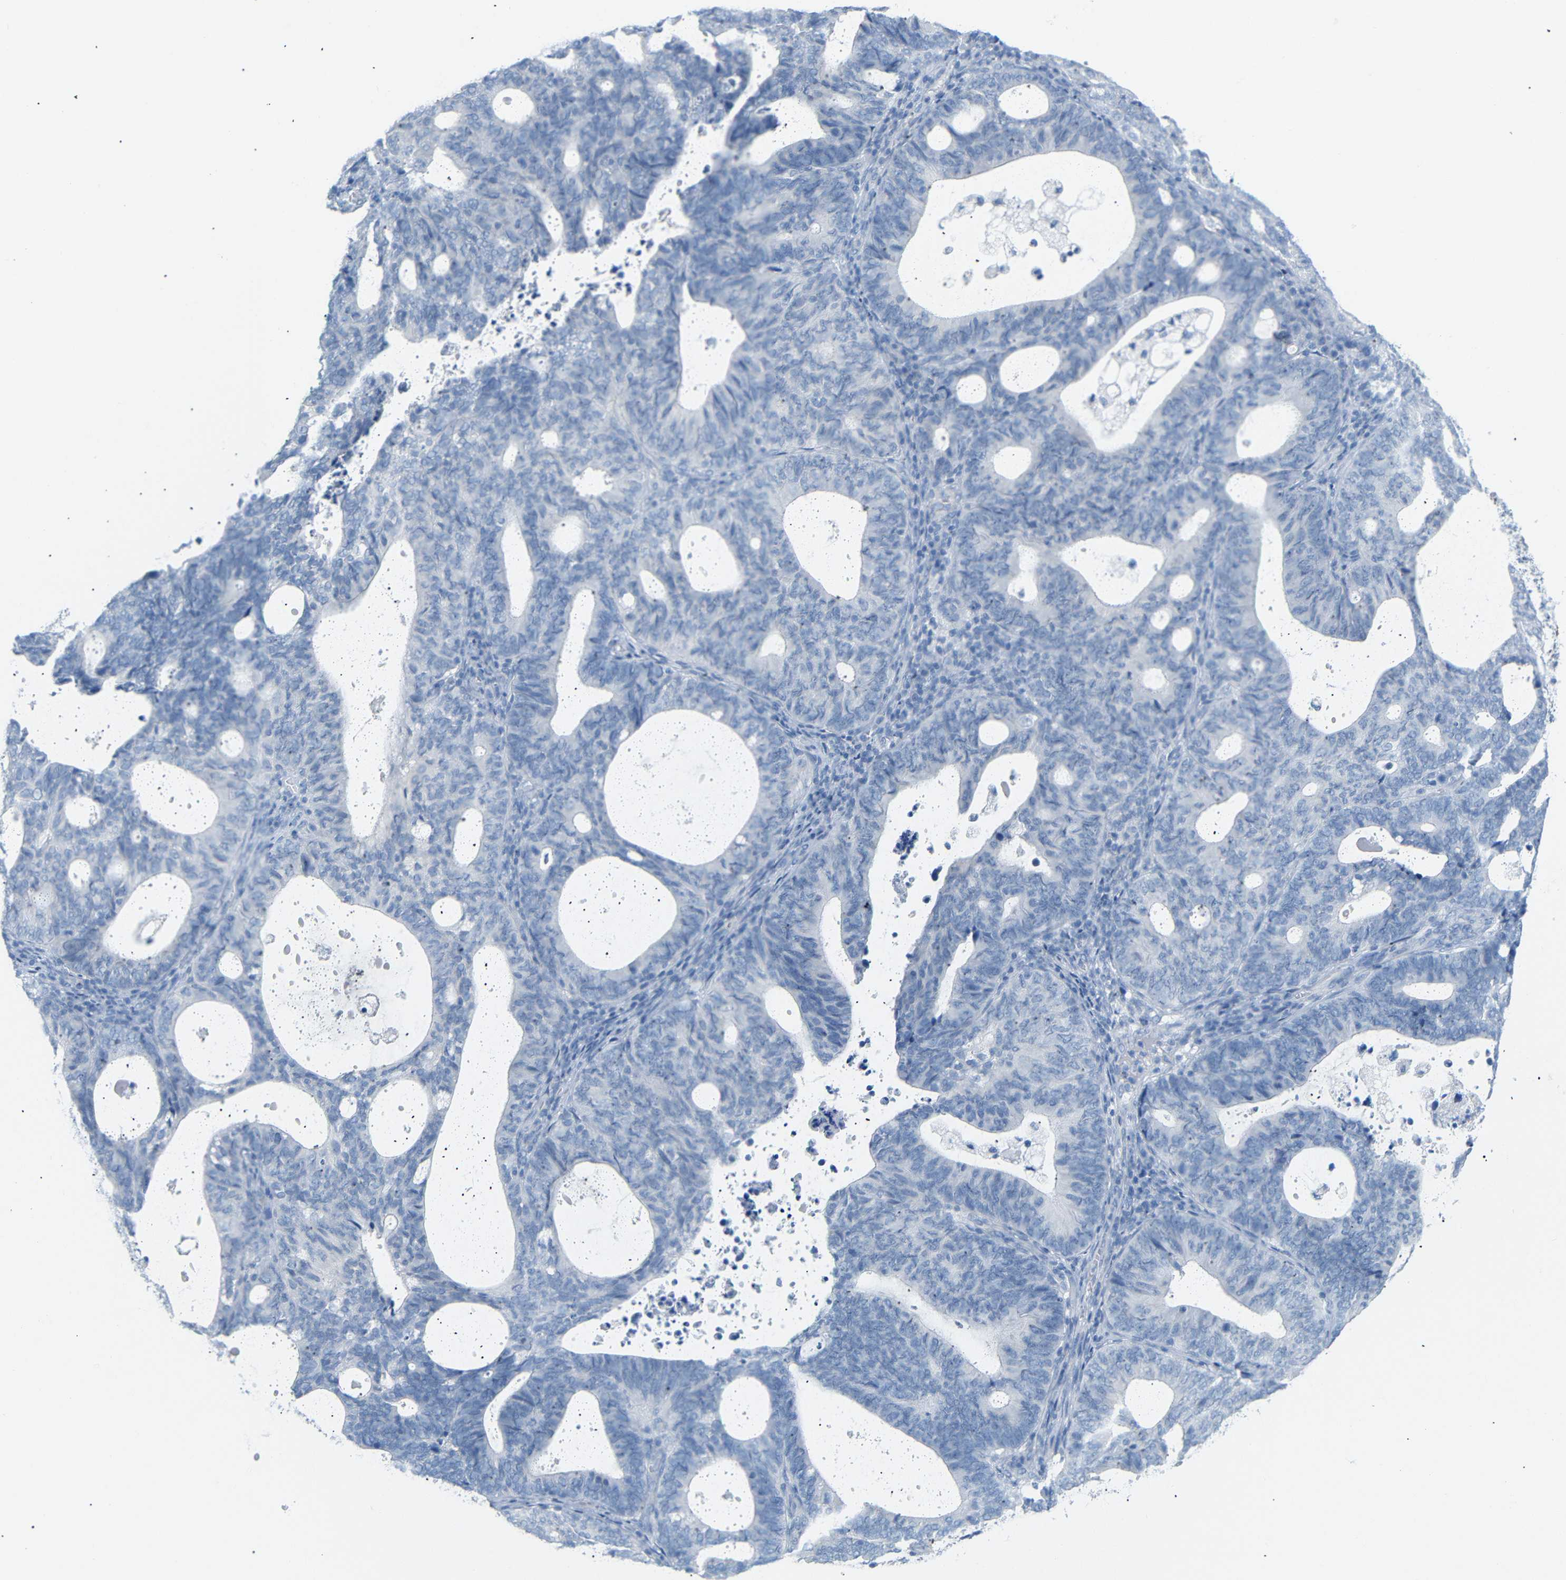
{"staining": {"intensity": "negative", "quantity": "none", "location": "none"}, "tissue": "endometrial cancer", "cell_type": "Tumor cells", "image_type": "cancer", "snomed": [{"axis": "morphology", "description": "Adenocarcinoma, NOS"}, {"axis": "topography", "description": "Uterus"}], "caption": "IHC histopathology image of adenocarcinoma (endometrial) stained for a protein (brown), which demonstrates no staining in tumor cells.", "gene": "OPN1SW", "patient": {"sex": "female", "age": 83}}